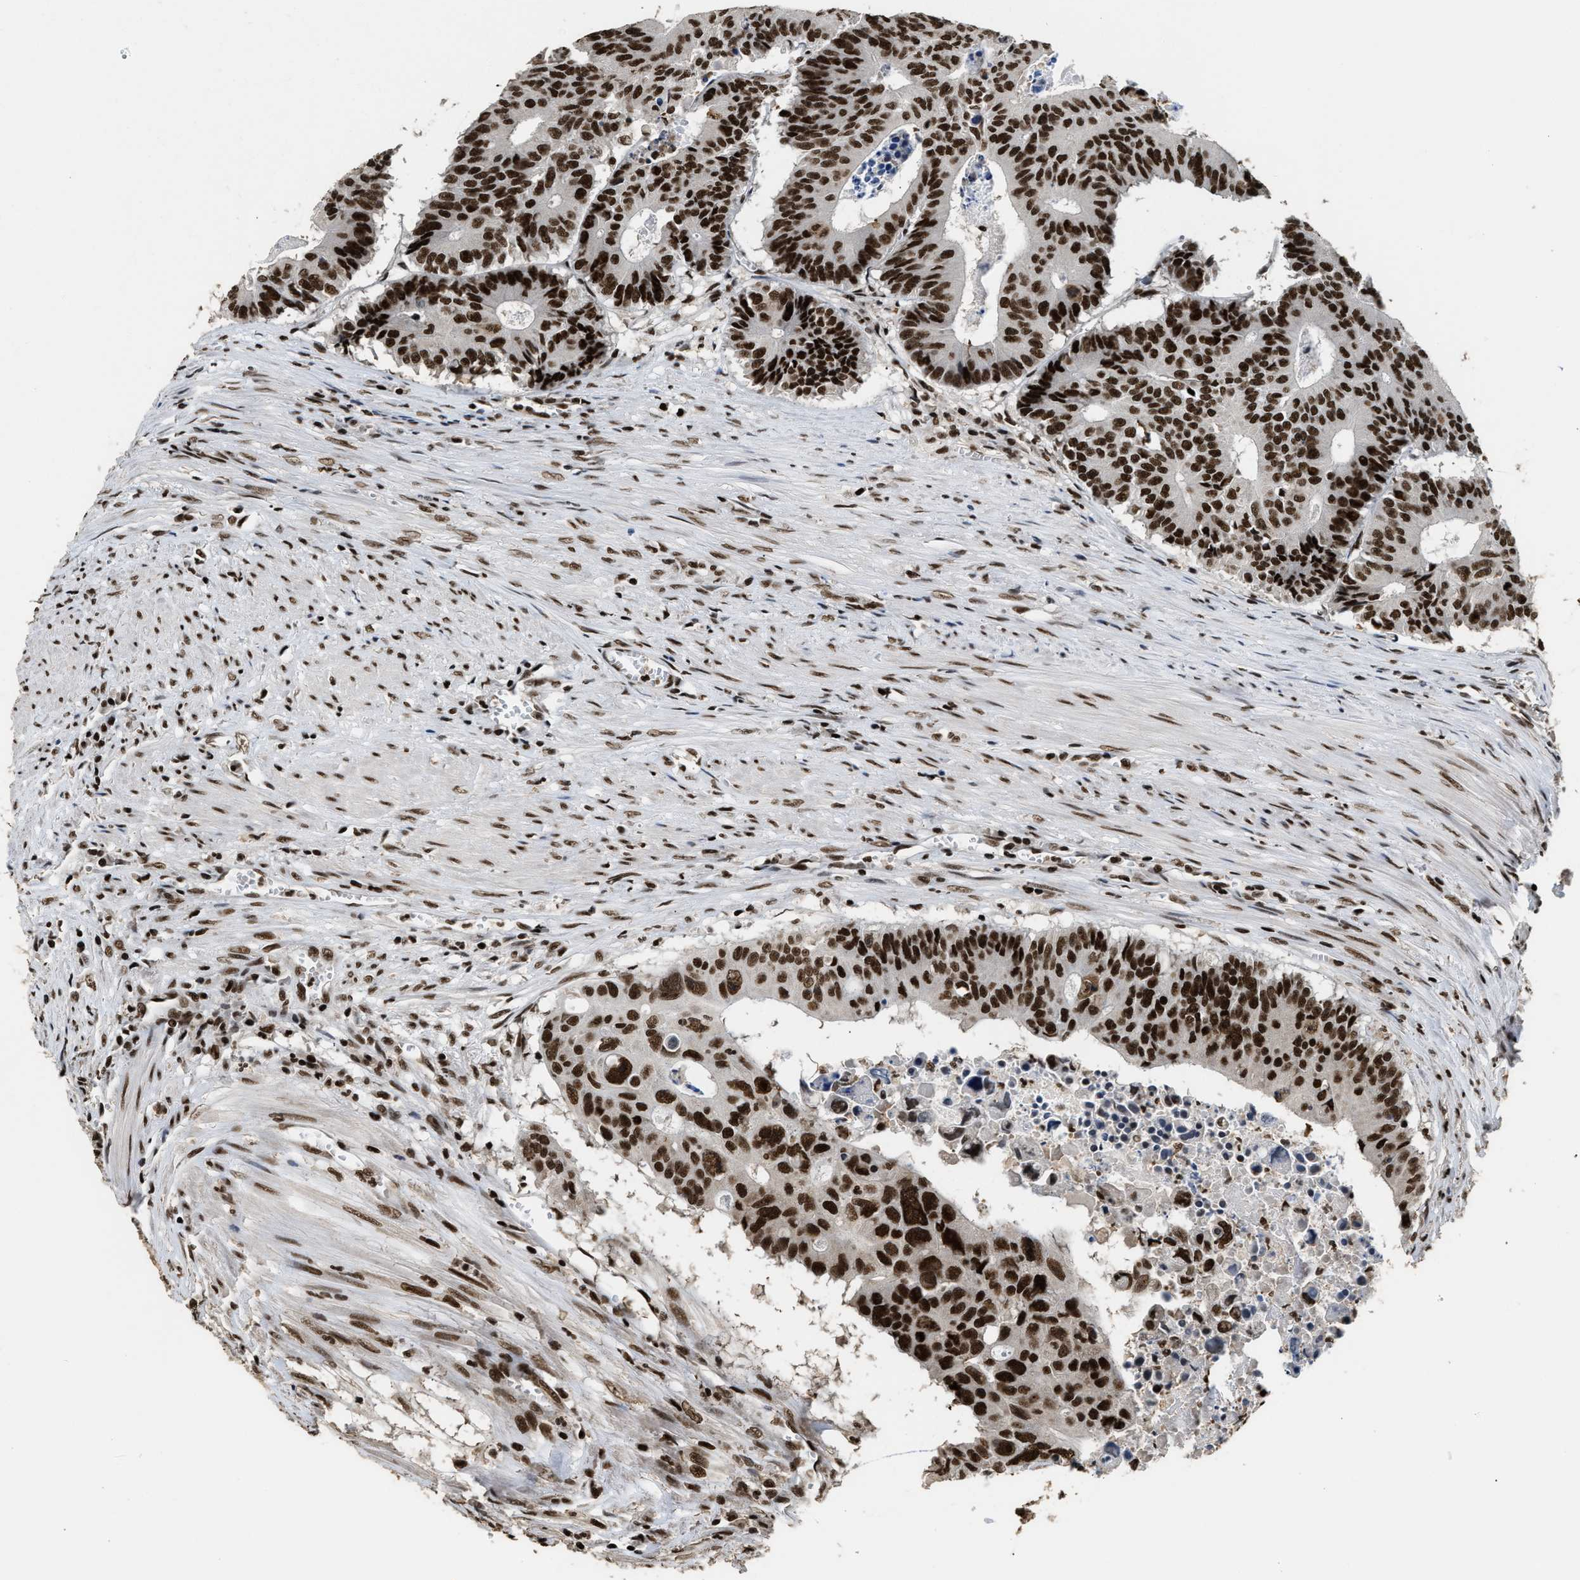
{"staining": {"intensity": "strong", "quantity": ">75%", "location": "nuclear"}, "tissue": "colorectal cancer", "cell_type": "Tumor cells", "image_type": "cancer", "snomed": [{"axis": "morphology", "description": "Adenocarcinoma, NOS"}, {"axis": "topography", "description": "Colon"}], "caption": "The histopathology image exhibits staining of colorectal cancer, revealing strong nuclear protein expression (brown color) within tumor cells. (Stains: DAB (3,3'-diaminobenzidine) in brown, nuclei in blue, Microscopy: brightfield microscopy at high magnification).", "gene": "RAD21", "patient": {"sex": "male", "age": 87}}